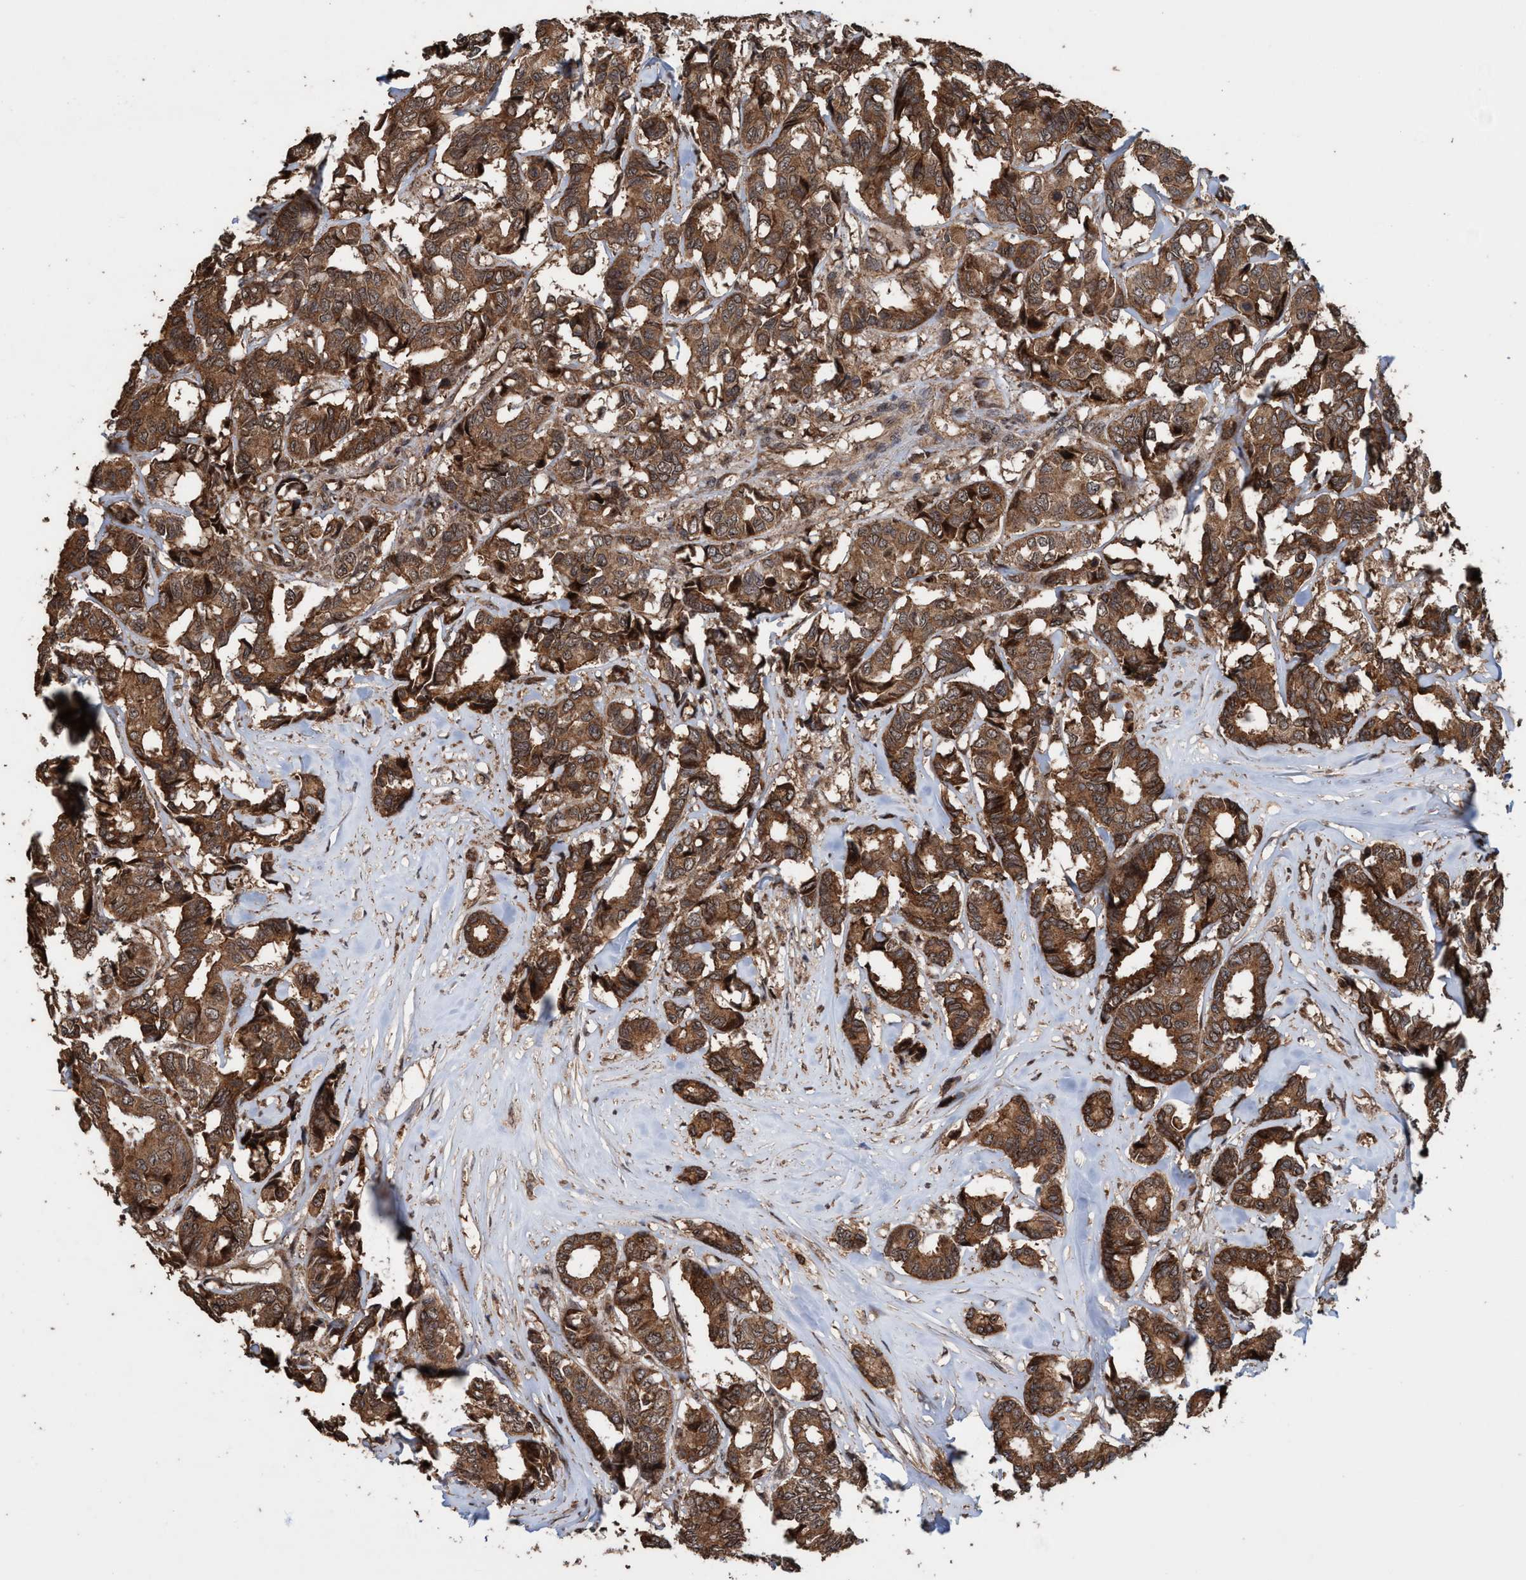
{"staining": {"intensity": "moderate", "quantity": ">75%", "location": "cytoplasmic/membranous,nuclear"}, "tissue": "breast cancer", "cell_type": "Tumor cells", "image_type": "cancer", "snomed": [{"axis": "morphology", "description": "Duct carcinoma"}, {"axis": "topography", "description": "Breast"}], "caption": "Breast cancer (infiltrating ductal carcinoma) tissue exhibits moderate cytoplasmic/membranous and nuclear expression in approximately >75% of tumor cells (Stains: DAB (3,3'-diaminobenzidine) in brown, nuclei in blue, Microscopy: brightfield microscopy at high magnification).", "gene": "TRPC7", "patient": {"sex": "female", "age": 87}}